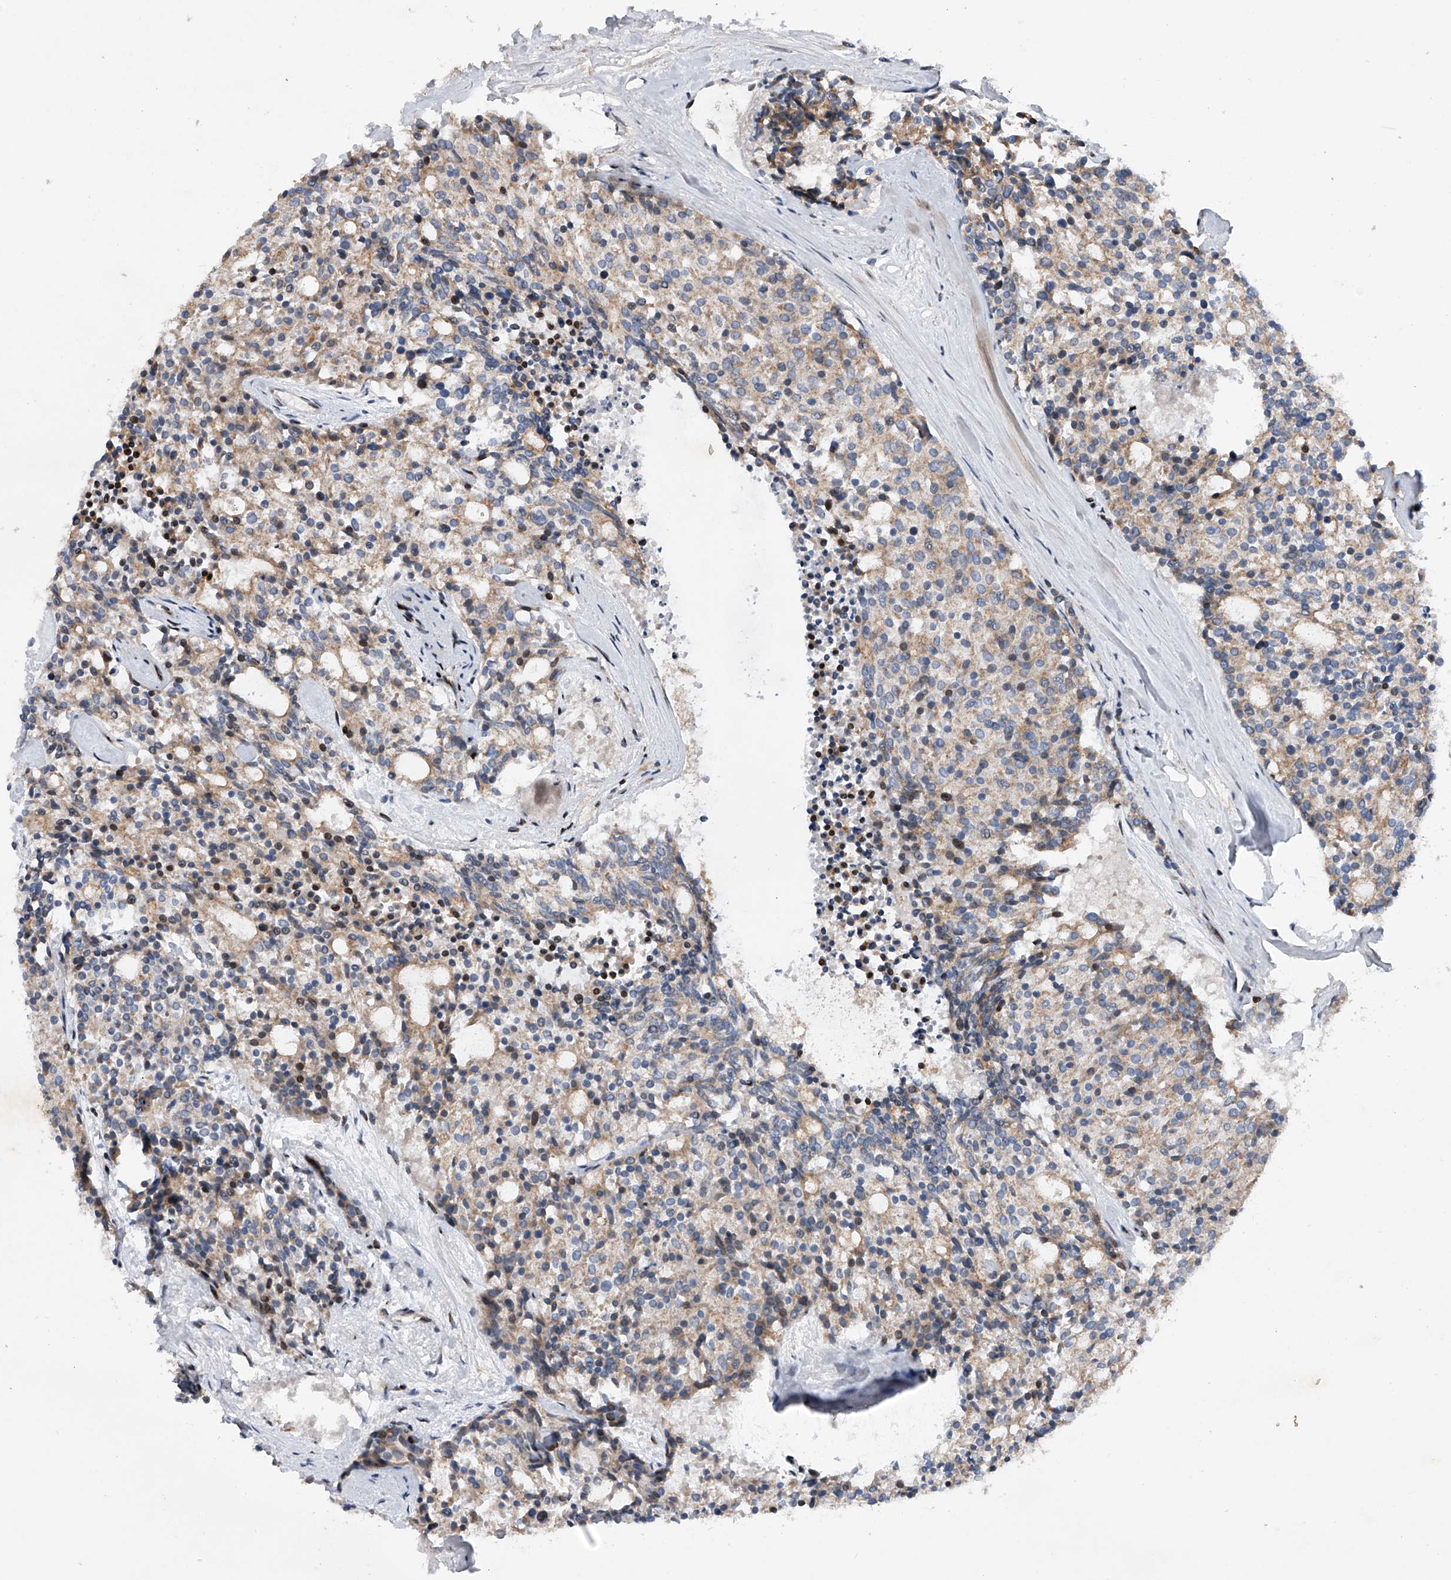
{"staining": {"intensity": "weak", "quantity": ">75%", "location": "cytoplasmic/membranous"}, "tissue": "carcinoid", "cell_type": "Tumor cells", "image_type": "cancer", "snomed": [{"axis": "morphology", "description": "Carcinoid, malignant, NOS"}, {"axis": "topography", "description": "Pancreas"}], "caption": "This histopathology image displays carcinoid stained with immunohistochemistry (IHC) to label a protein in brown. The cytoplasmic/membranous of tumor cells show weak positivity for the protein. Nuclei are counter-stained blue.", "gene": "CDH12", "patient": {"sex": "female", "age": 54}}